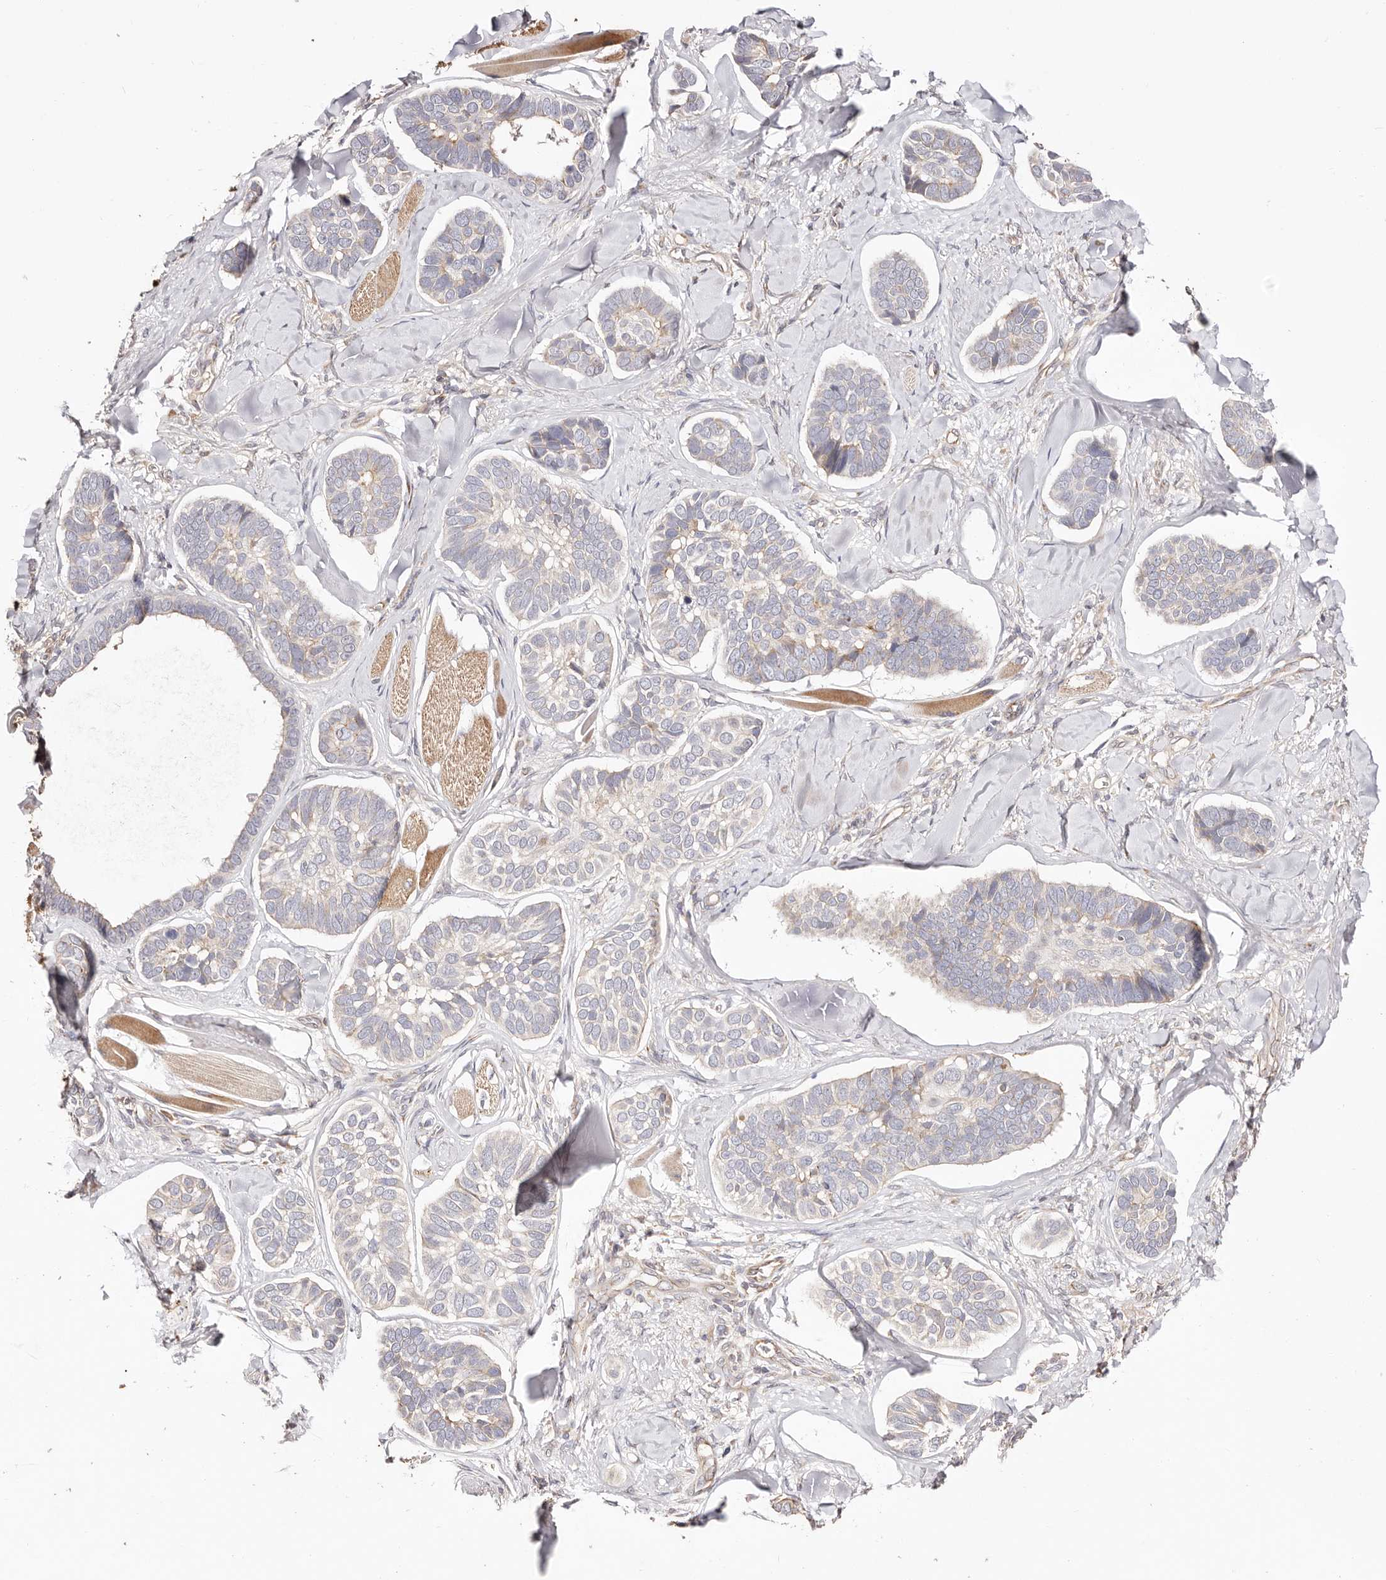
{"staining": {"intensity": "weak", "quantity": "25%-75%", "location": "cytoplasmic/membranous"}, "tissue": "skin cancer", "cell_type": "Tumor cells", "image_type": "cancer", "snomed": [{"axis": "morphology", "description": "Basal cell carcinoma"}, {"axis": "topography", "description": "Skin"}], "caption": "Immunohistochemistry image of neoplastic tissue: human skin basal cell carcinoma stained using immunohistochemistry reveals low levels of weak protein expression localized specifically in the cytoplasmic/membranous of tumor cells, appearing as a cytoplasmic/membranous brown color.", "gene": "MAPK1", "patient": {"sex": "male", "age": 62}}